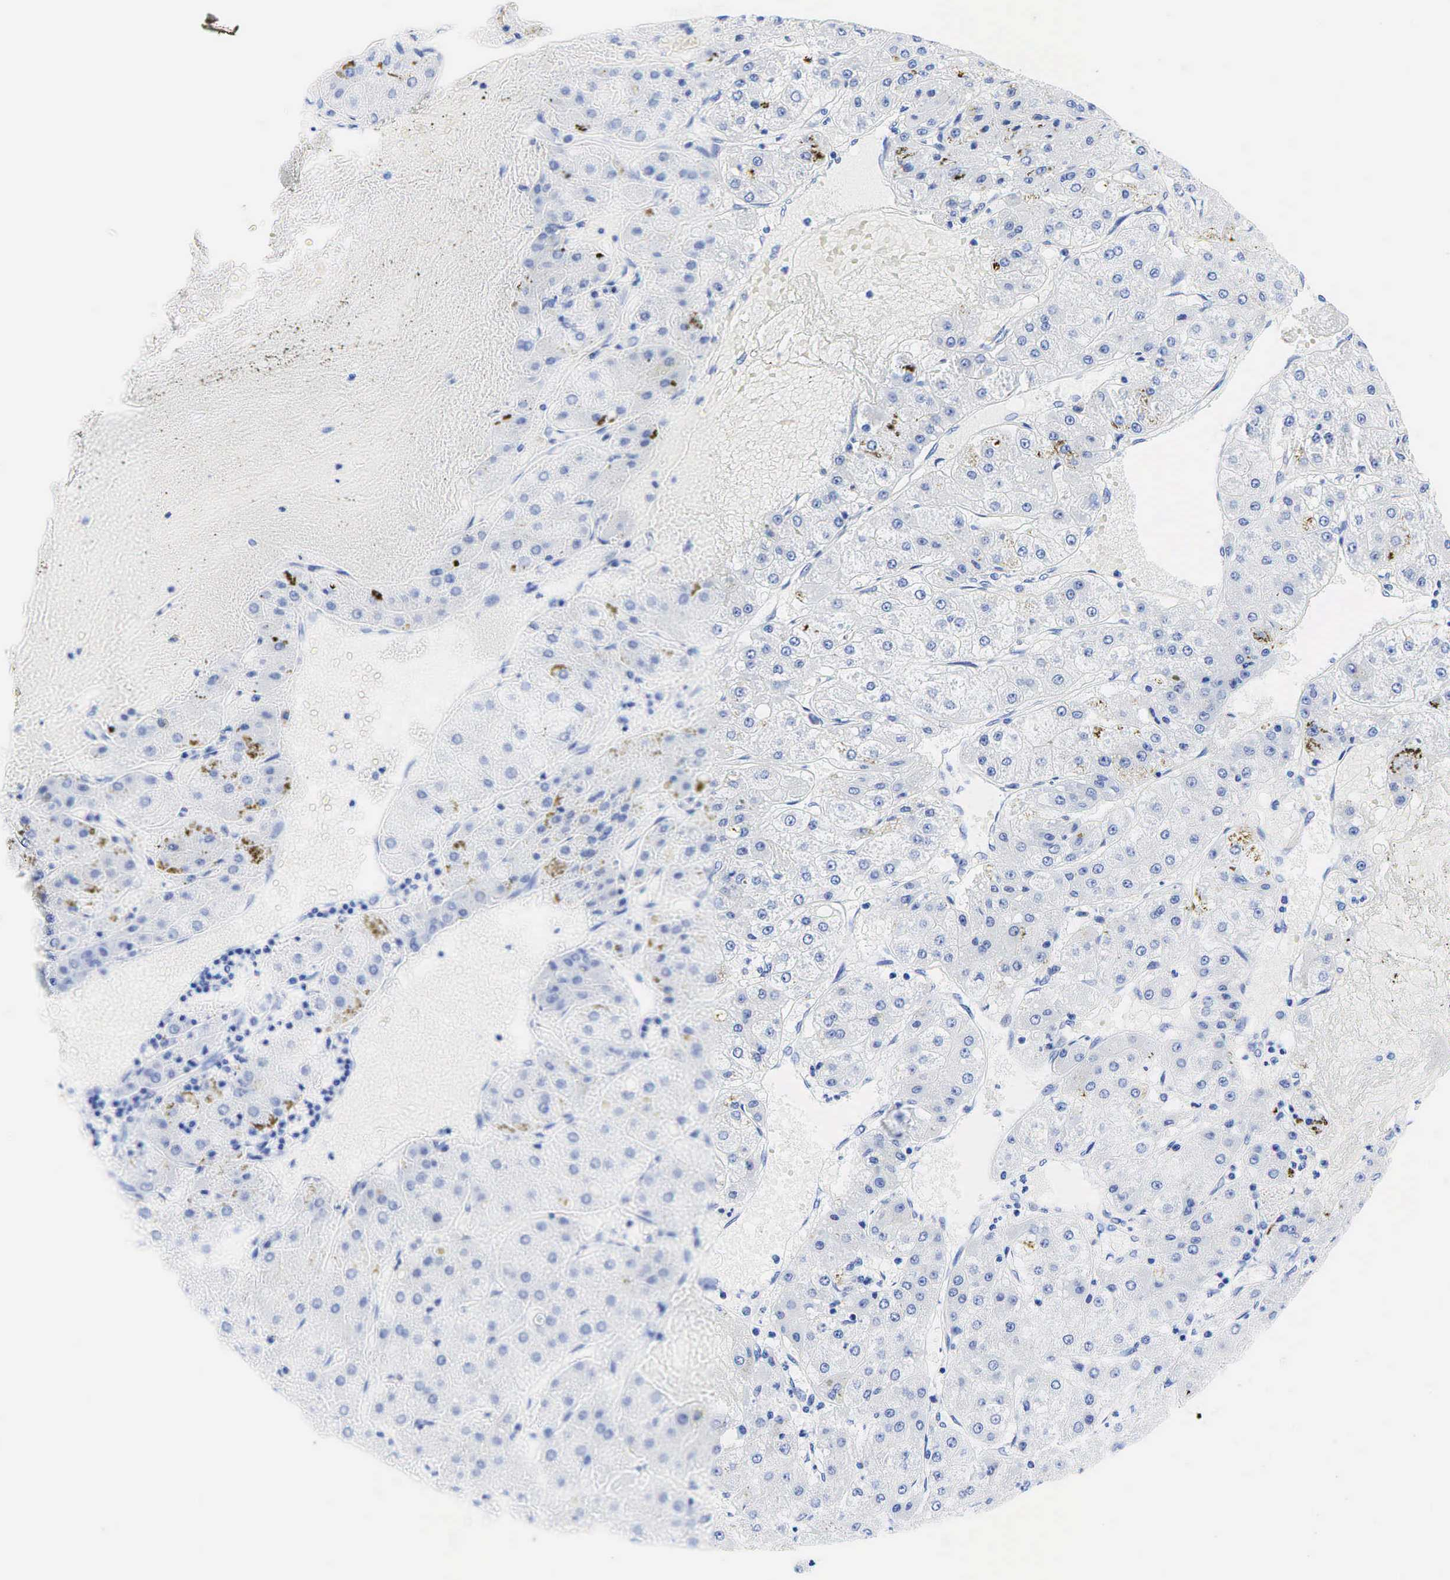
{"staining": {"intensity": "negative", "quantity": "none", "location": "none"}, "tissue": "liver cancer", "cell_type": "Tumor cells", "image_type": "cancer", "snomed": [{"axis": "morphology", "description": "Carcinoma, Hepatocellular, NOS"}, {"axis": "topography", "description": "Liver"}], "caption": "Tumor cells are negative for brown protein staining in hepatocellular carcinoma (liver).", "gene": "KRT19", "patient": {"sex": "female", "age": 52}}